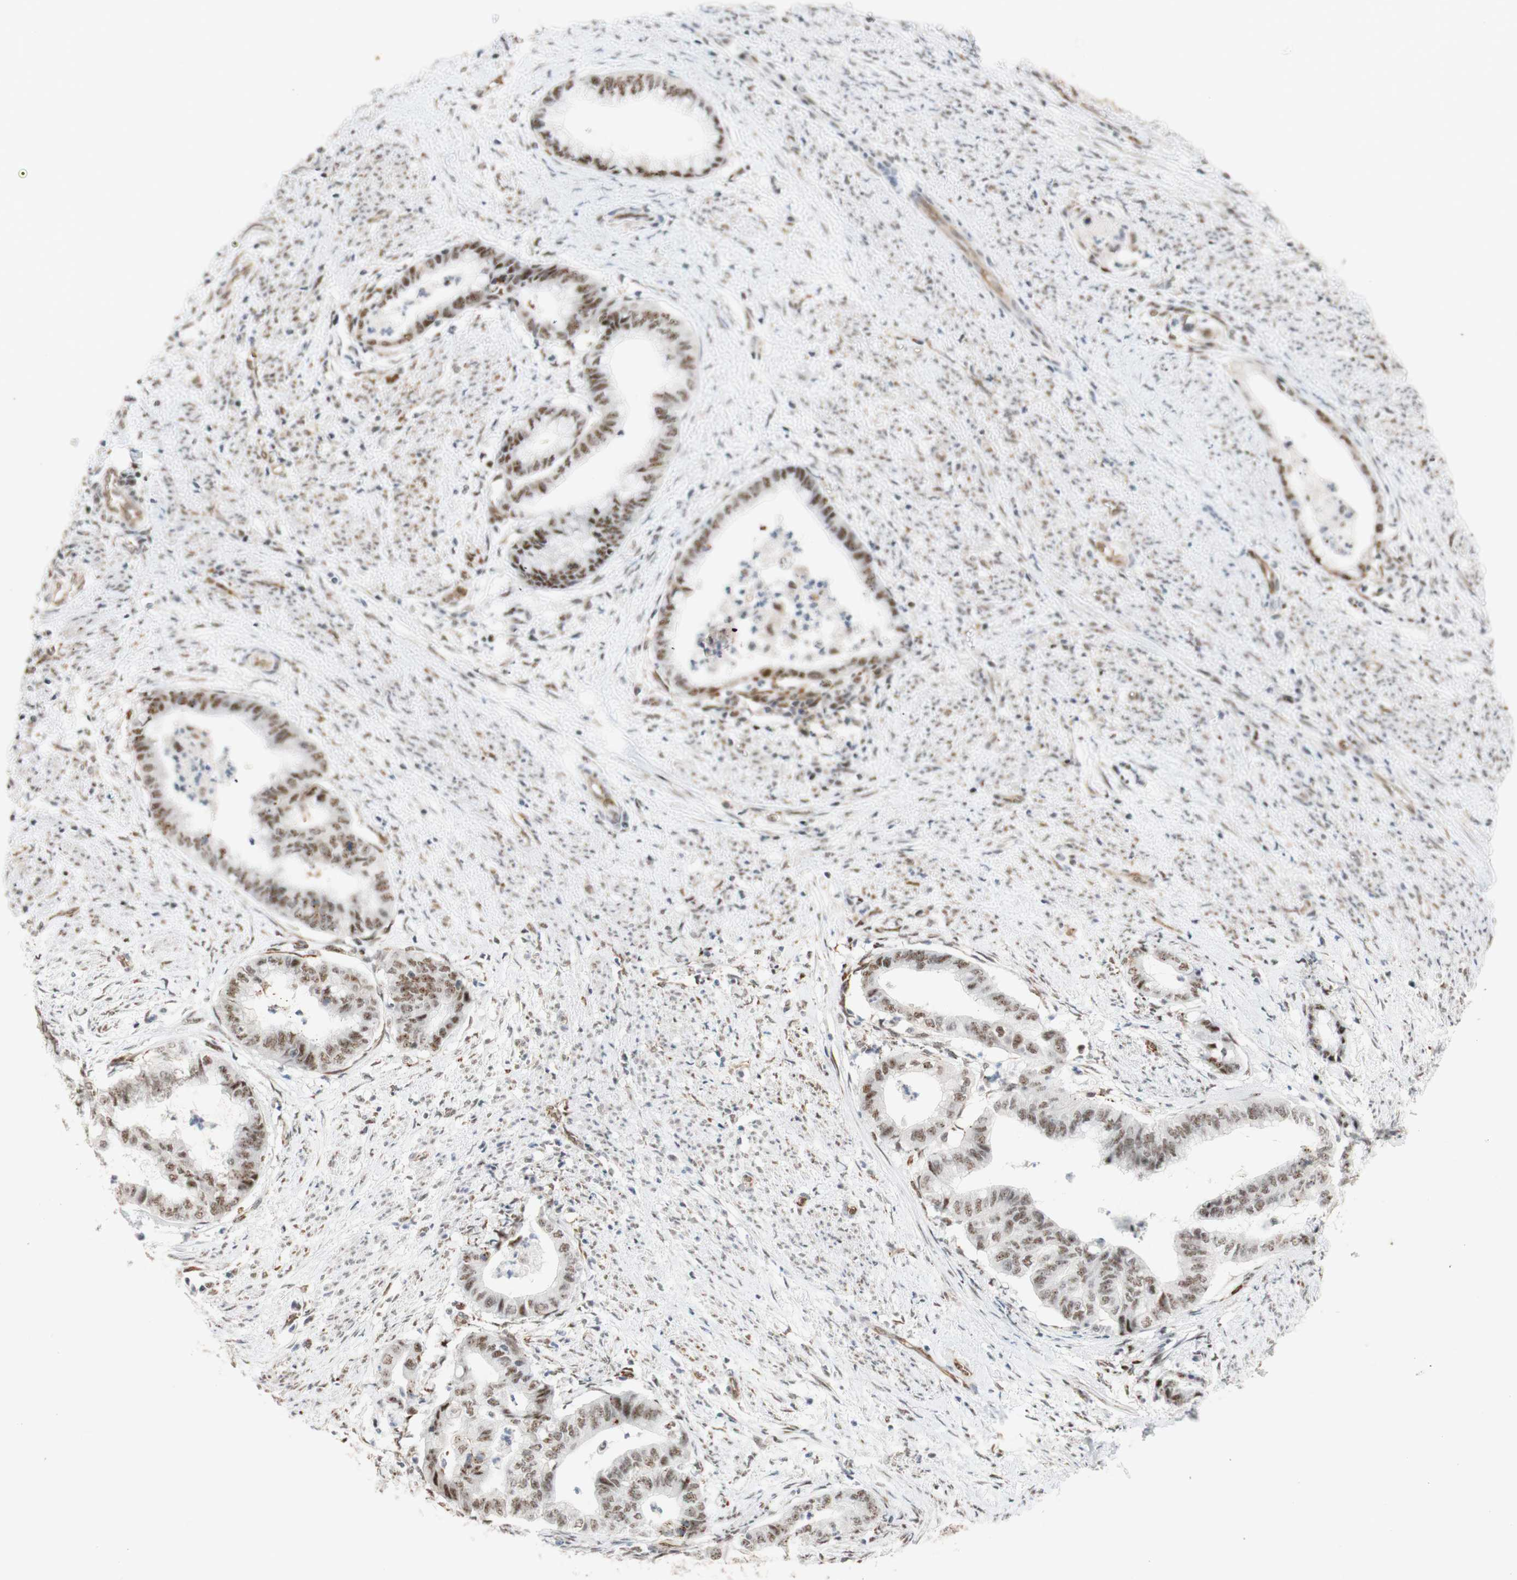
{"staining": {"intensity": "moderate", "quantity": ">75%", "location": "nuclear"}, "tissue": "endometrial cancer", "cell_type": "Tumor cells", "image_type": "cancer", "snomed": [{"axis": "morphology", "description": "Necrosis, NOS"}, {"axis": "morphology", "description": "Adenocarcinoma, NOS"}, {"axis": "topography", "description": "Endometrium"}], "caption": "A medium amount of moderate nuclear positivity is present in about >75% of tumor cells in endometrial cancer (adenocarcinoma) tissue.", "gene": "SAP18", "patient": {"sex": "female", "age": 79}}